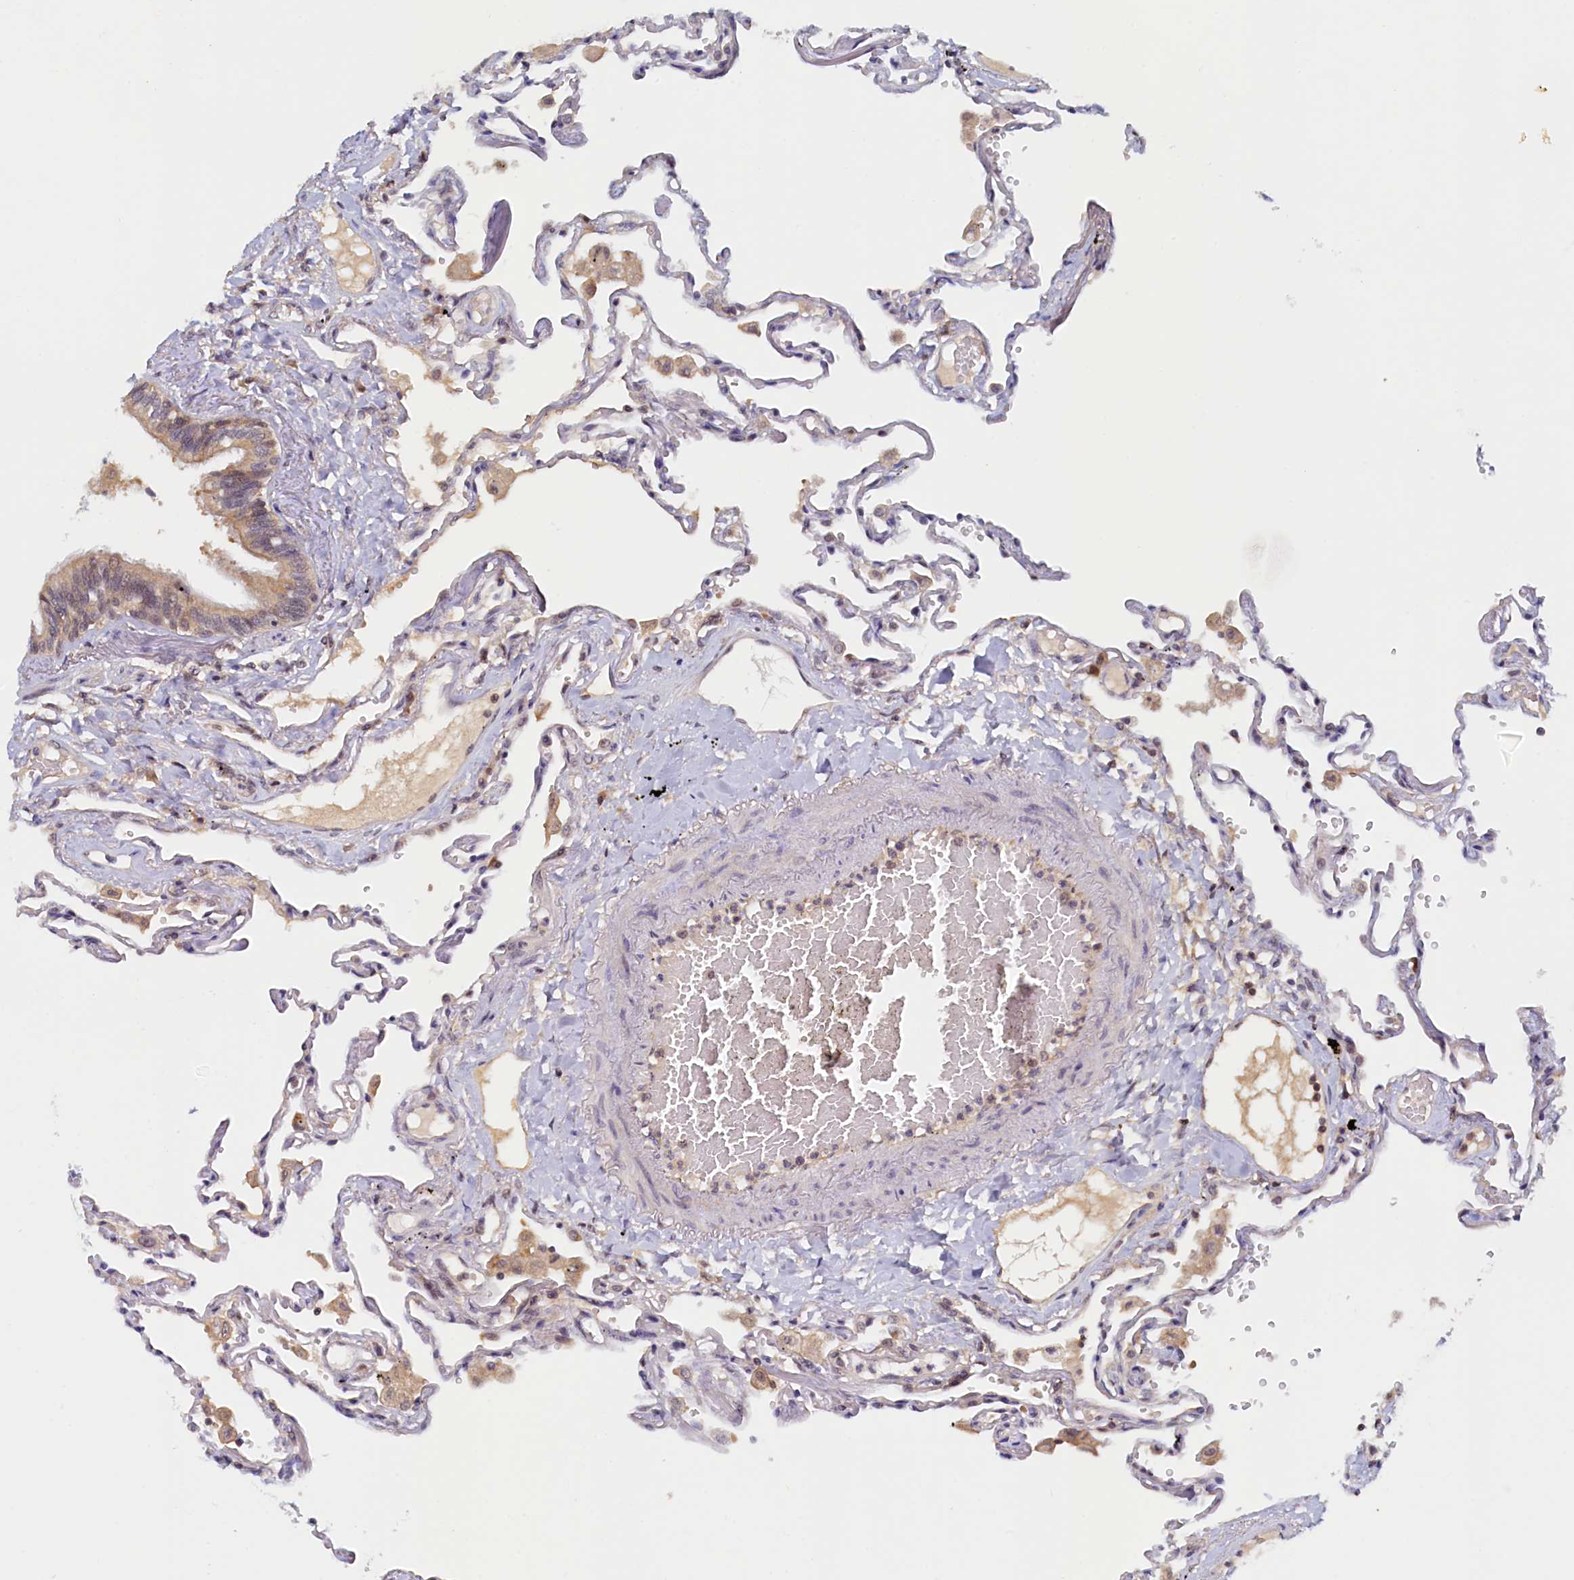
{"staining": {"intensity": "negative", "quantity": "none", "location": "none"}, "tissue": "lung", "cell_type": "Alveolar cells", "image_type": "normal", "snomed": [{"axis": "morphology", "description": "Normal tissue, NOS"}, {"axis": "topography", "description": "Lung"}], "caption": "IHC of normal lung demonstrates no staining in alveolar cells.", "gene": "PAAF1", "patient": {"sex": "female", "age": 67}}